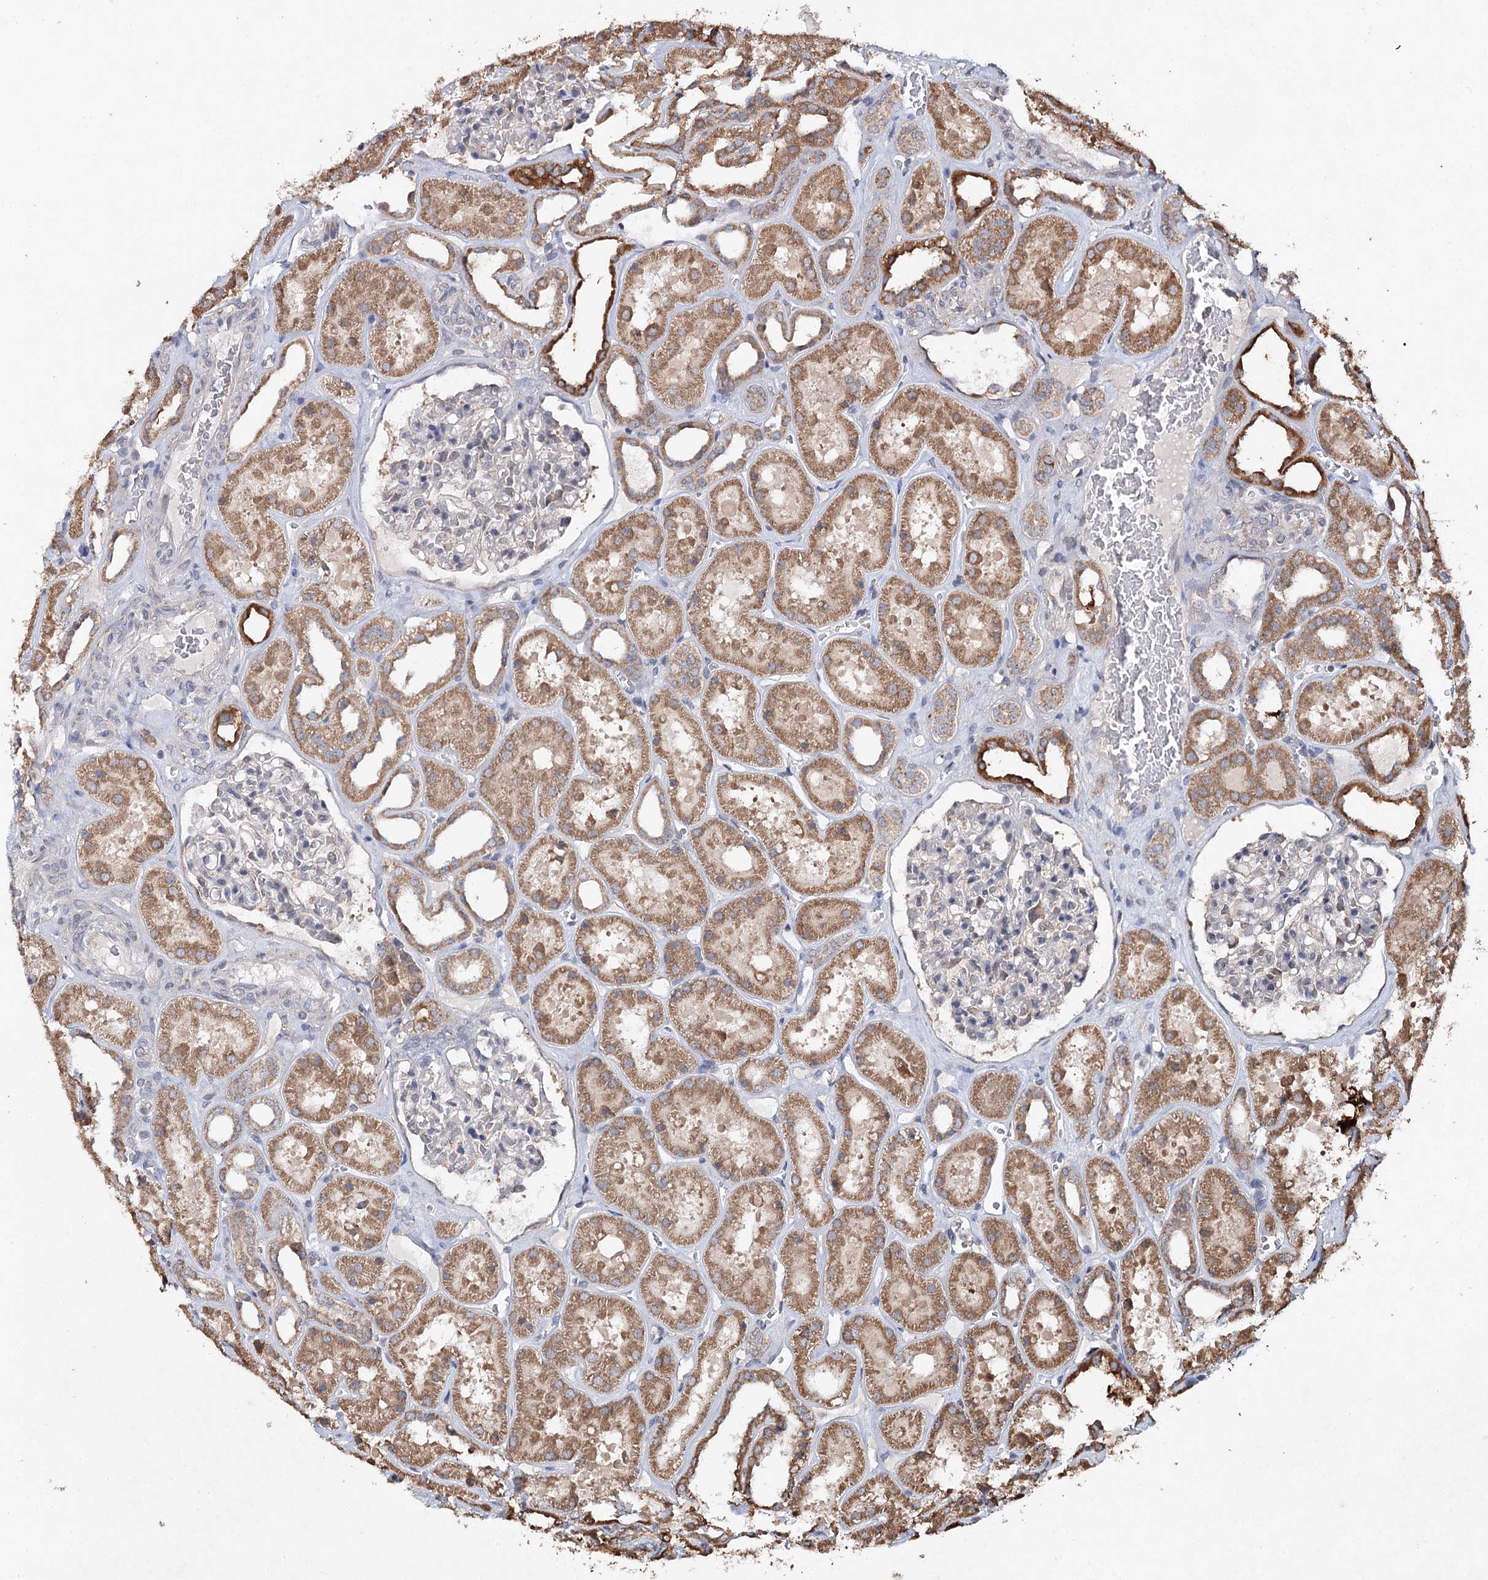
{"staining": {"intensity": "negative", "quantity": "none", "location": "none"}, "tissue": "kidney", "cell_type": "Cells in glomeruli", "image_type": "normal", "snomed": [{"axis": "morphology", "description": "Normal tissue, NOS"}, {"axis": "topography", "description": "Kidney"}], "caption": "This is a histopathology image of immunohistochemistry staining of benign kidney, which shows no positivity in cells in glomeruli. (IHC, brightfield microscopy, high magnification).", "gene": "PIK3CB", "patient": {"sex": "female", "age": 41}}